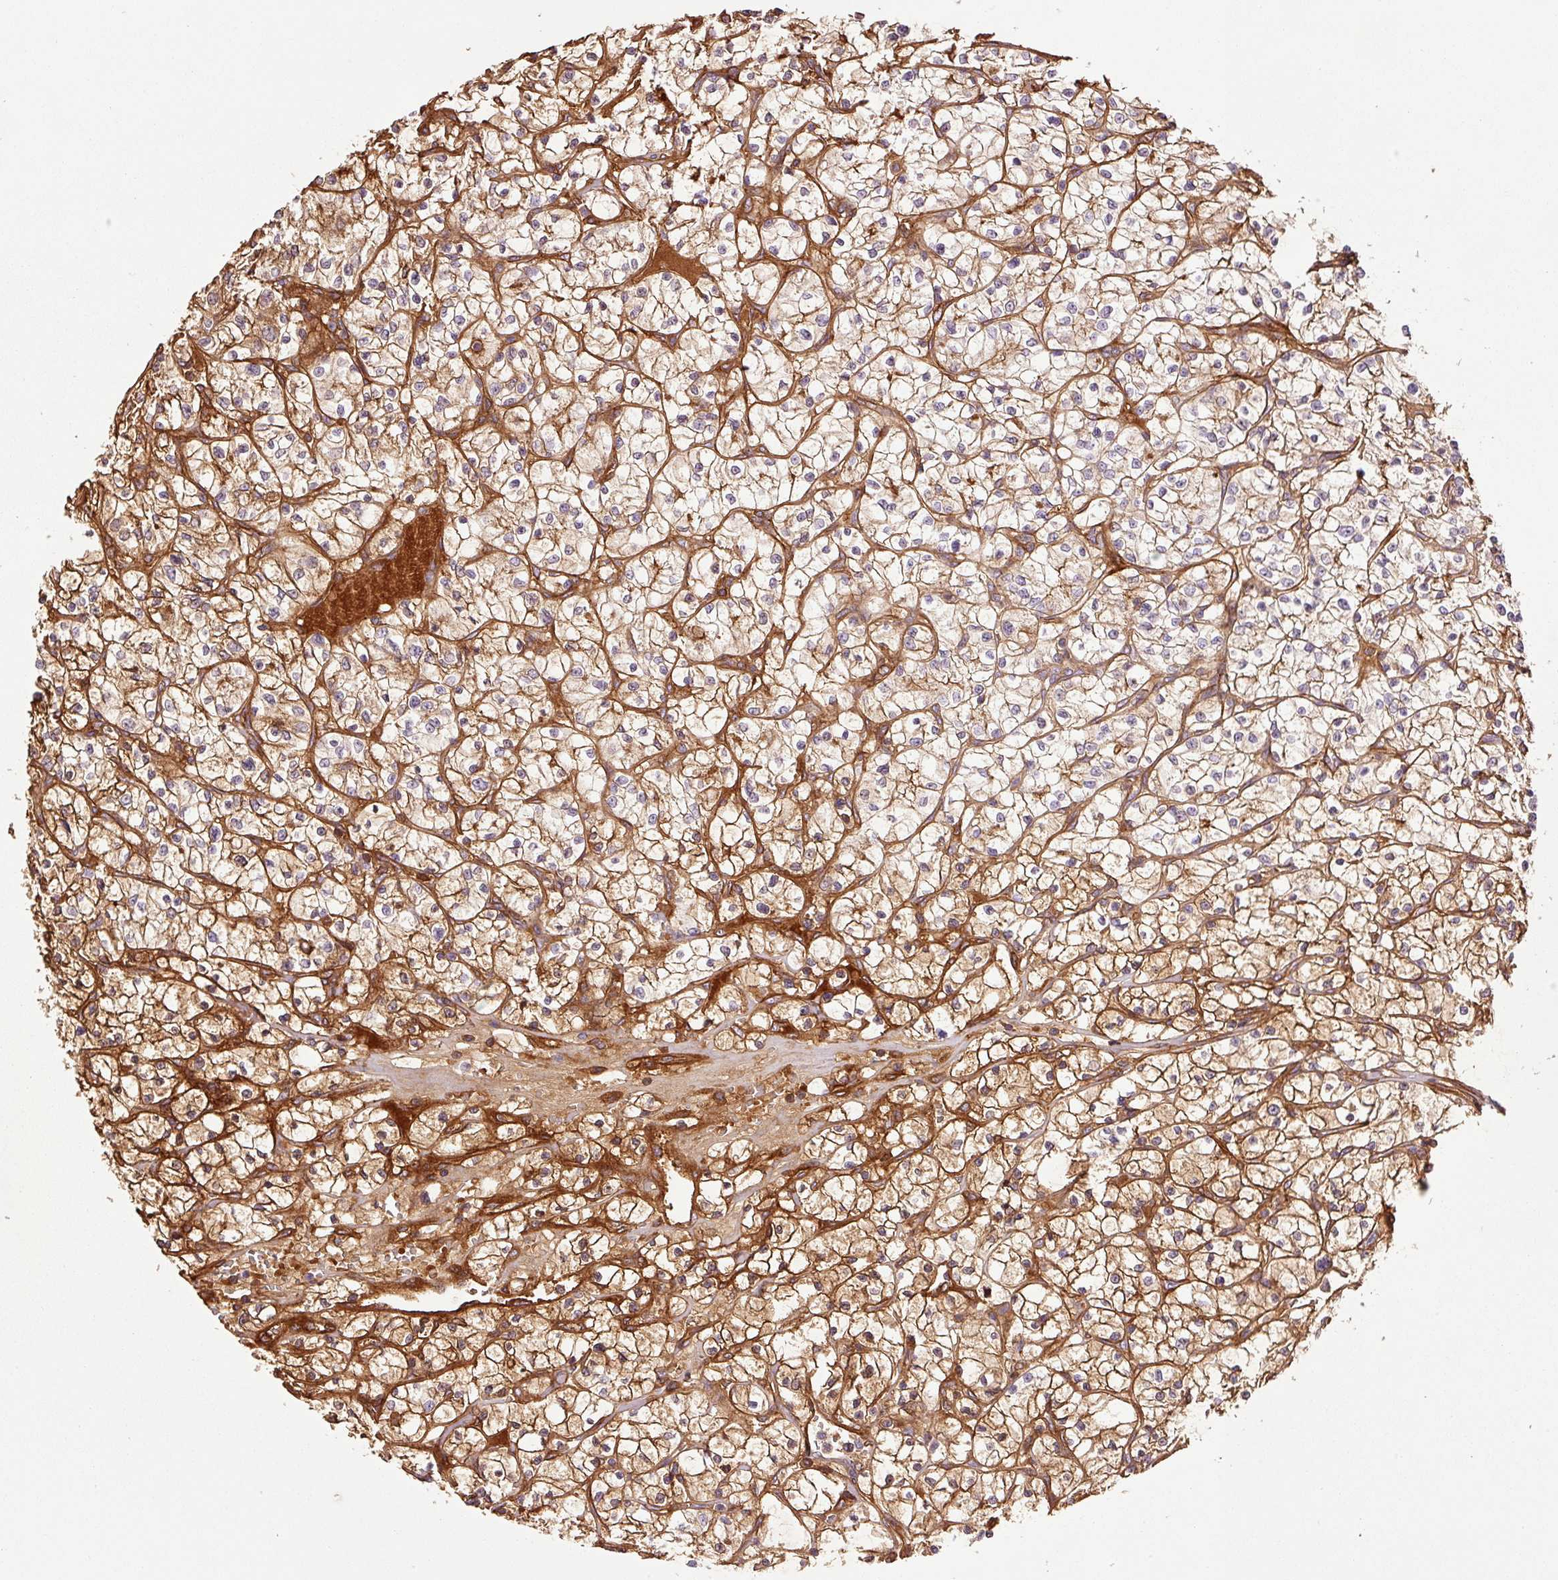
{"staining": {"intensity": "moderate", "quantity": "25%-75%", "location": "cytoplasmic/membranous"}, "tissue": "renal cancer", "cell_type": "Tumor cells", "image_type": "cancer", "snomed": [{"axis": "morphology", "description": "Adenocarcinoma, NOS"}, {"axis": "topography", "description": "Kidney"}], "caption": "Tumor cells display moderate cytoplasmic/membranous staining in about 25%-75% of cells in renal cancer (adenocarcinoma). (DAB (3,3'-diaminobenzidine) = brown stain, brightfield microscopy at high magnification).", "gene": "NID2", "patient": {"sex": "female", "age": 64}}